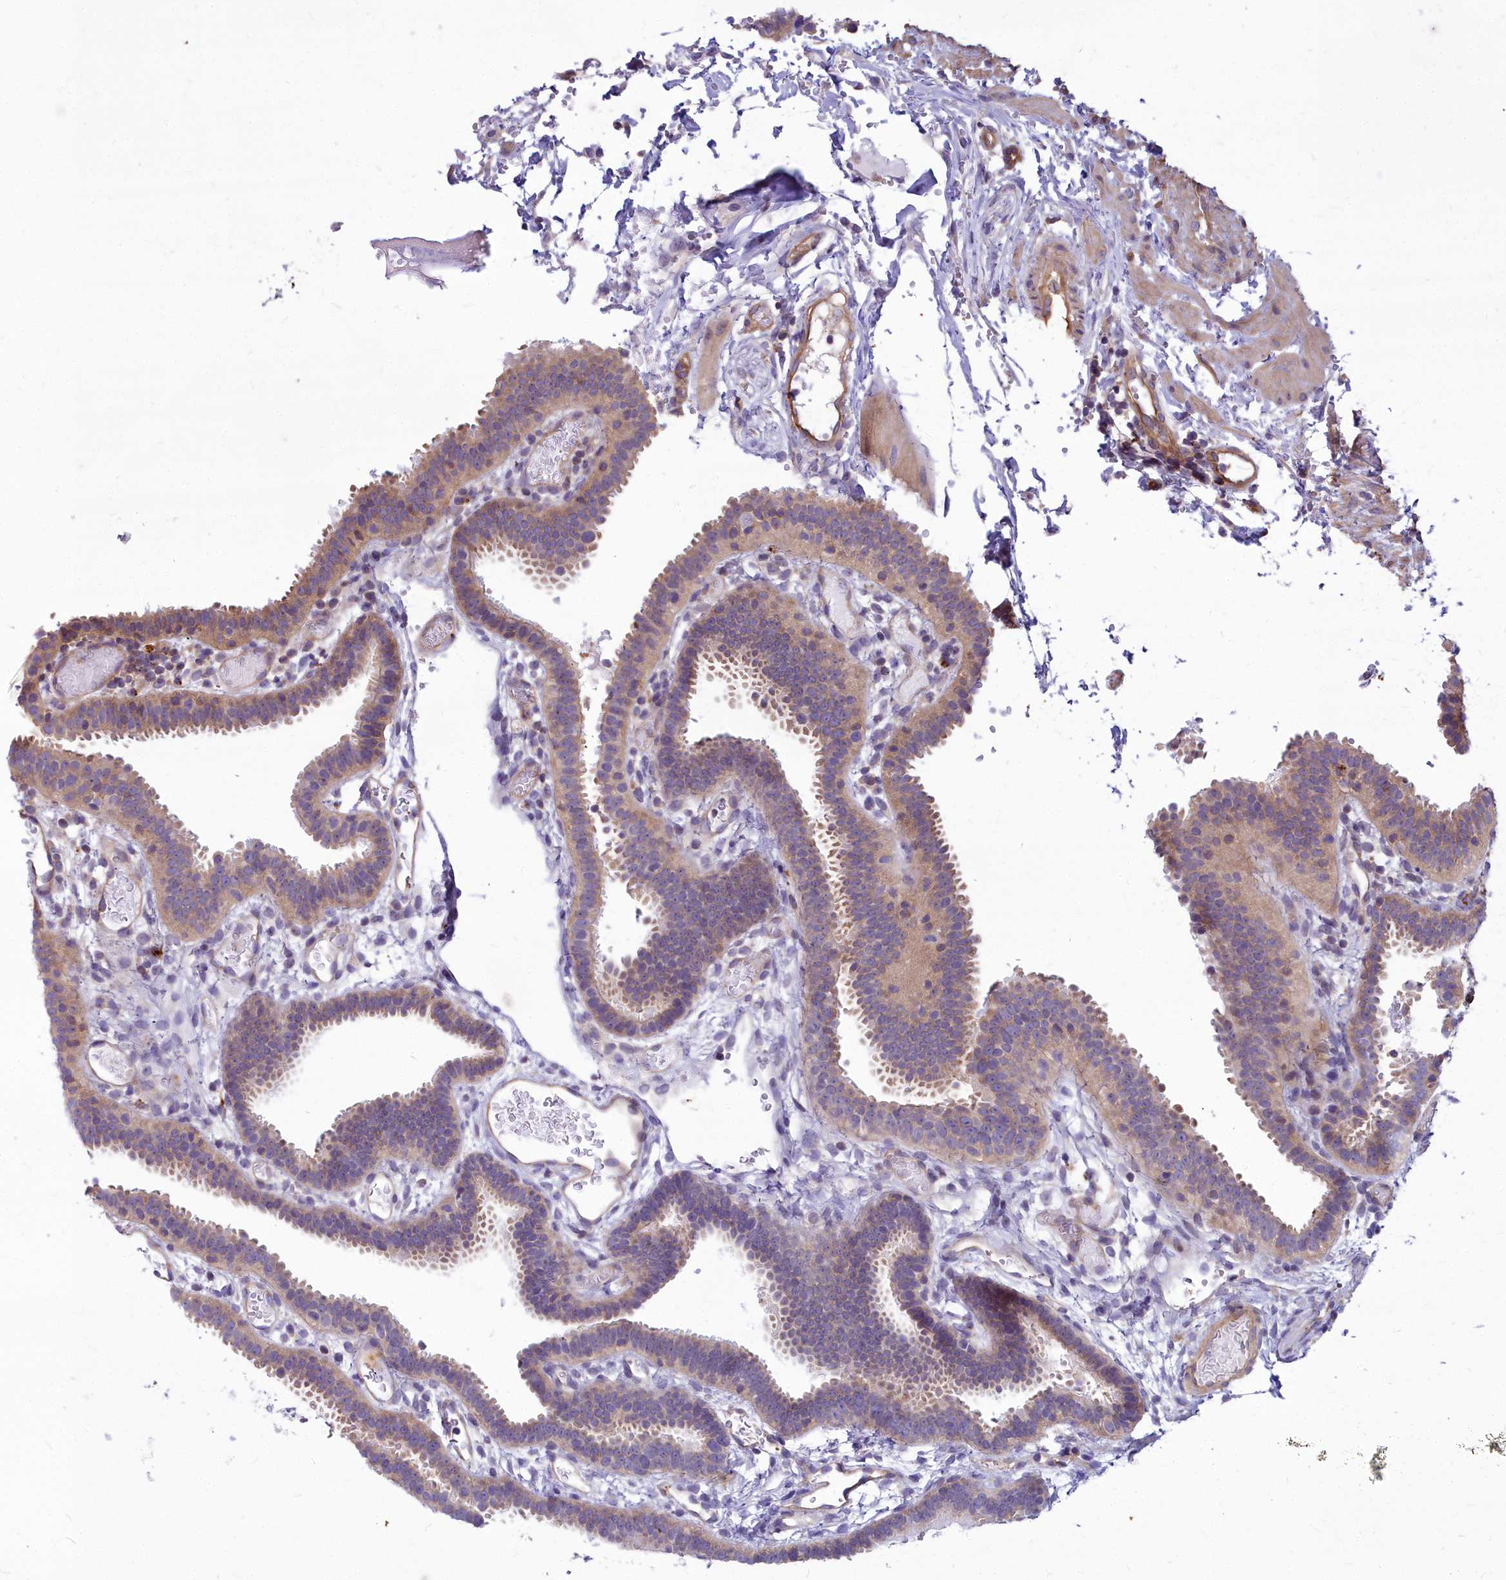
{"staining": {"intensity": "weak", "quantity": ">75%", "location": "cytoplasmic/membranous"}, "tissue": "fallopian tube", "cell_type": "Glandular cells", "image_type": "normal", "snomed": [{"axis": "morphology", "description": "Normal tissue, NOS"}, {"axis": "topography", "description": "Fallopian tube"}], "caption": "A brown stain labels weak cytoplasmic/membranous expression of a protein in glandular cells of benign fallopian tube.", "gene": "HLA", "patient": {"sex": "female", "age": 37}}